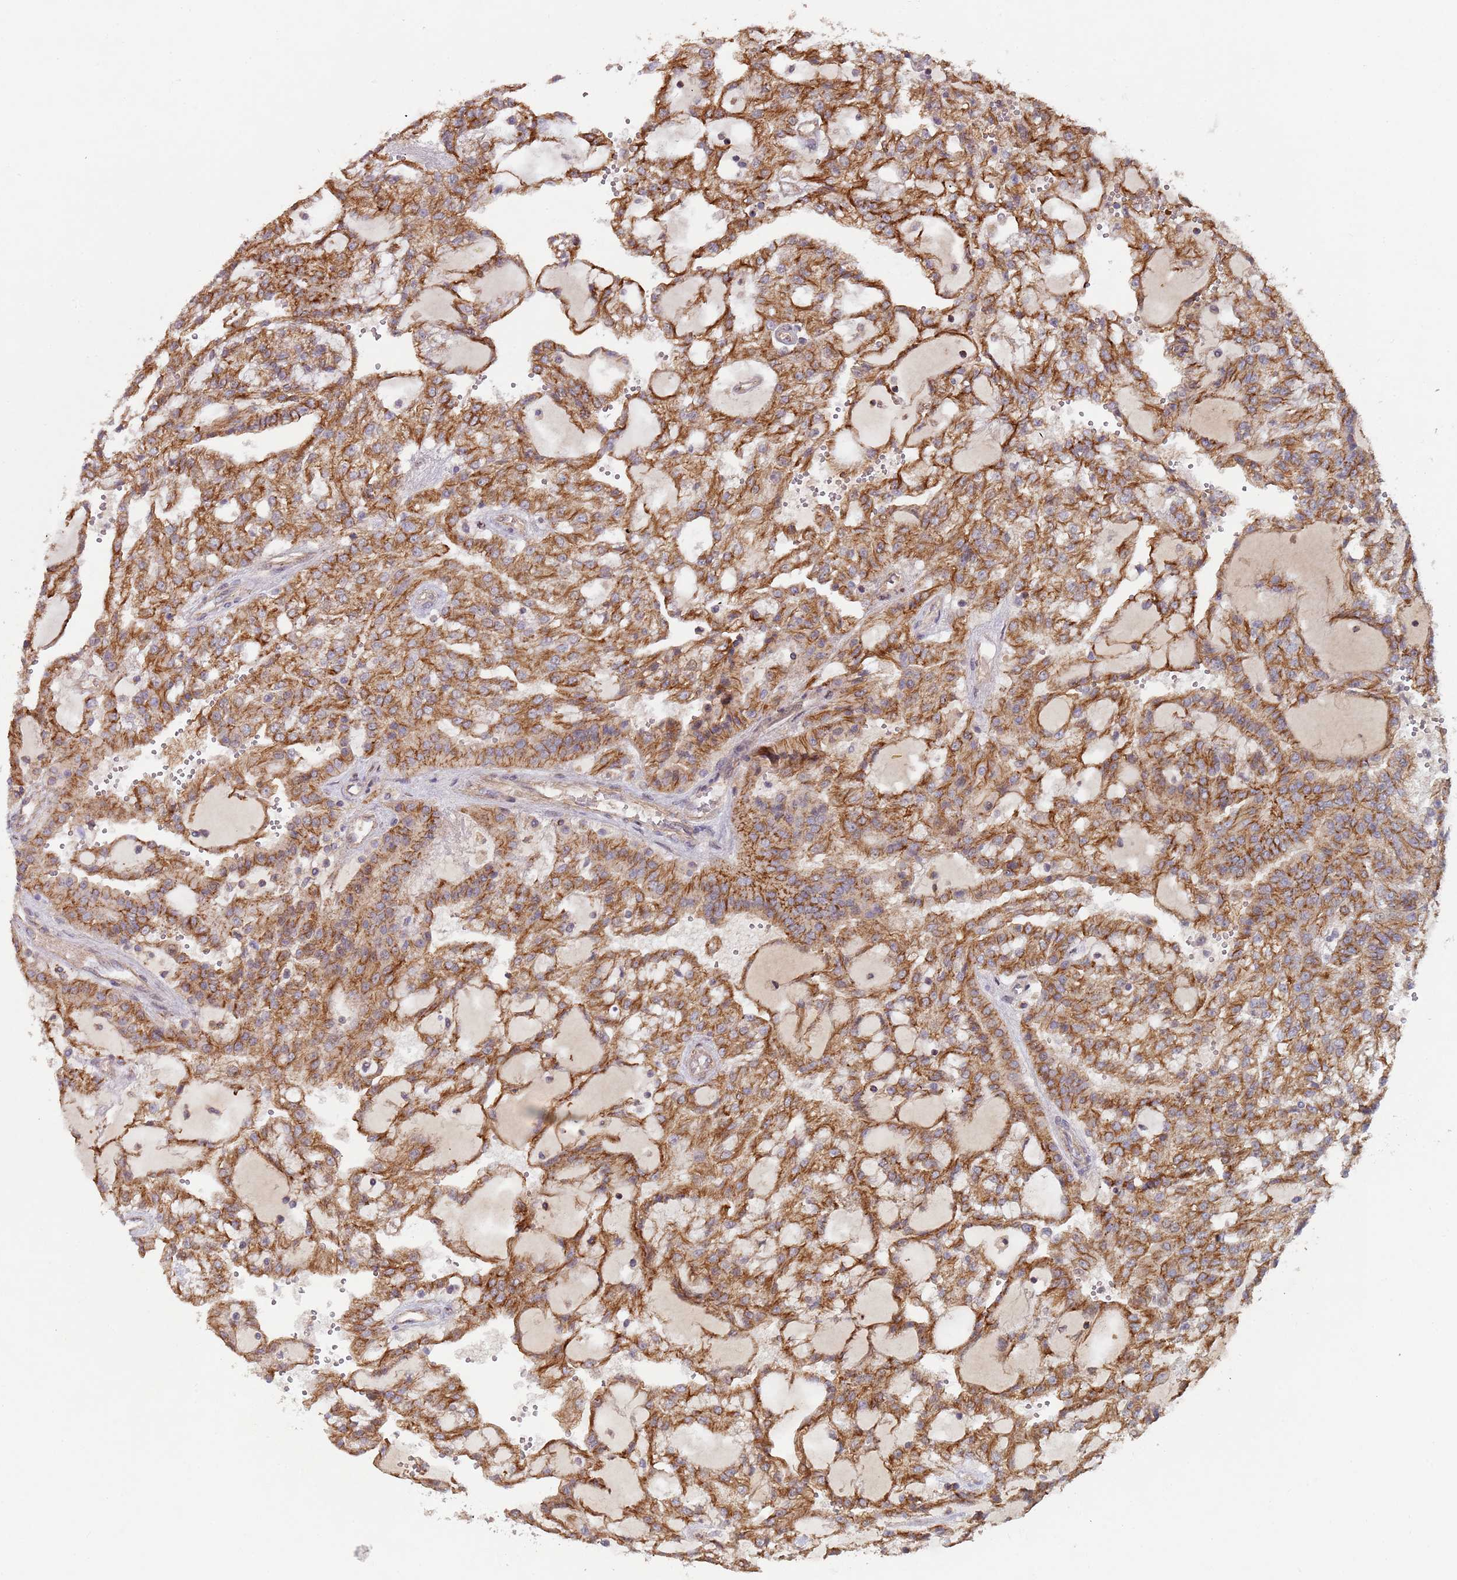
{"staining": {"intensity": "strong", "quantity": ">75%", "location": "cytoplasmic/membranous"}, "tissue": "renal cancer", "cell_type": "Tumor cells", "image_type": "cancer", "snomed": [{"axis": "morphology", "description": "Adenocarcinoma, NOS"}, {"axis": "topography", "description": "Kidney"}], "caption": "Brown immunohistochemical staining in human renal adenocarcinoma reveals strong cytoplasmic/membranous staining in about >75% of tumor cells. Nuclei are stained in blue.", "gene": "KANSL1L", "patient": {"sex": "male", "age": 63}}